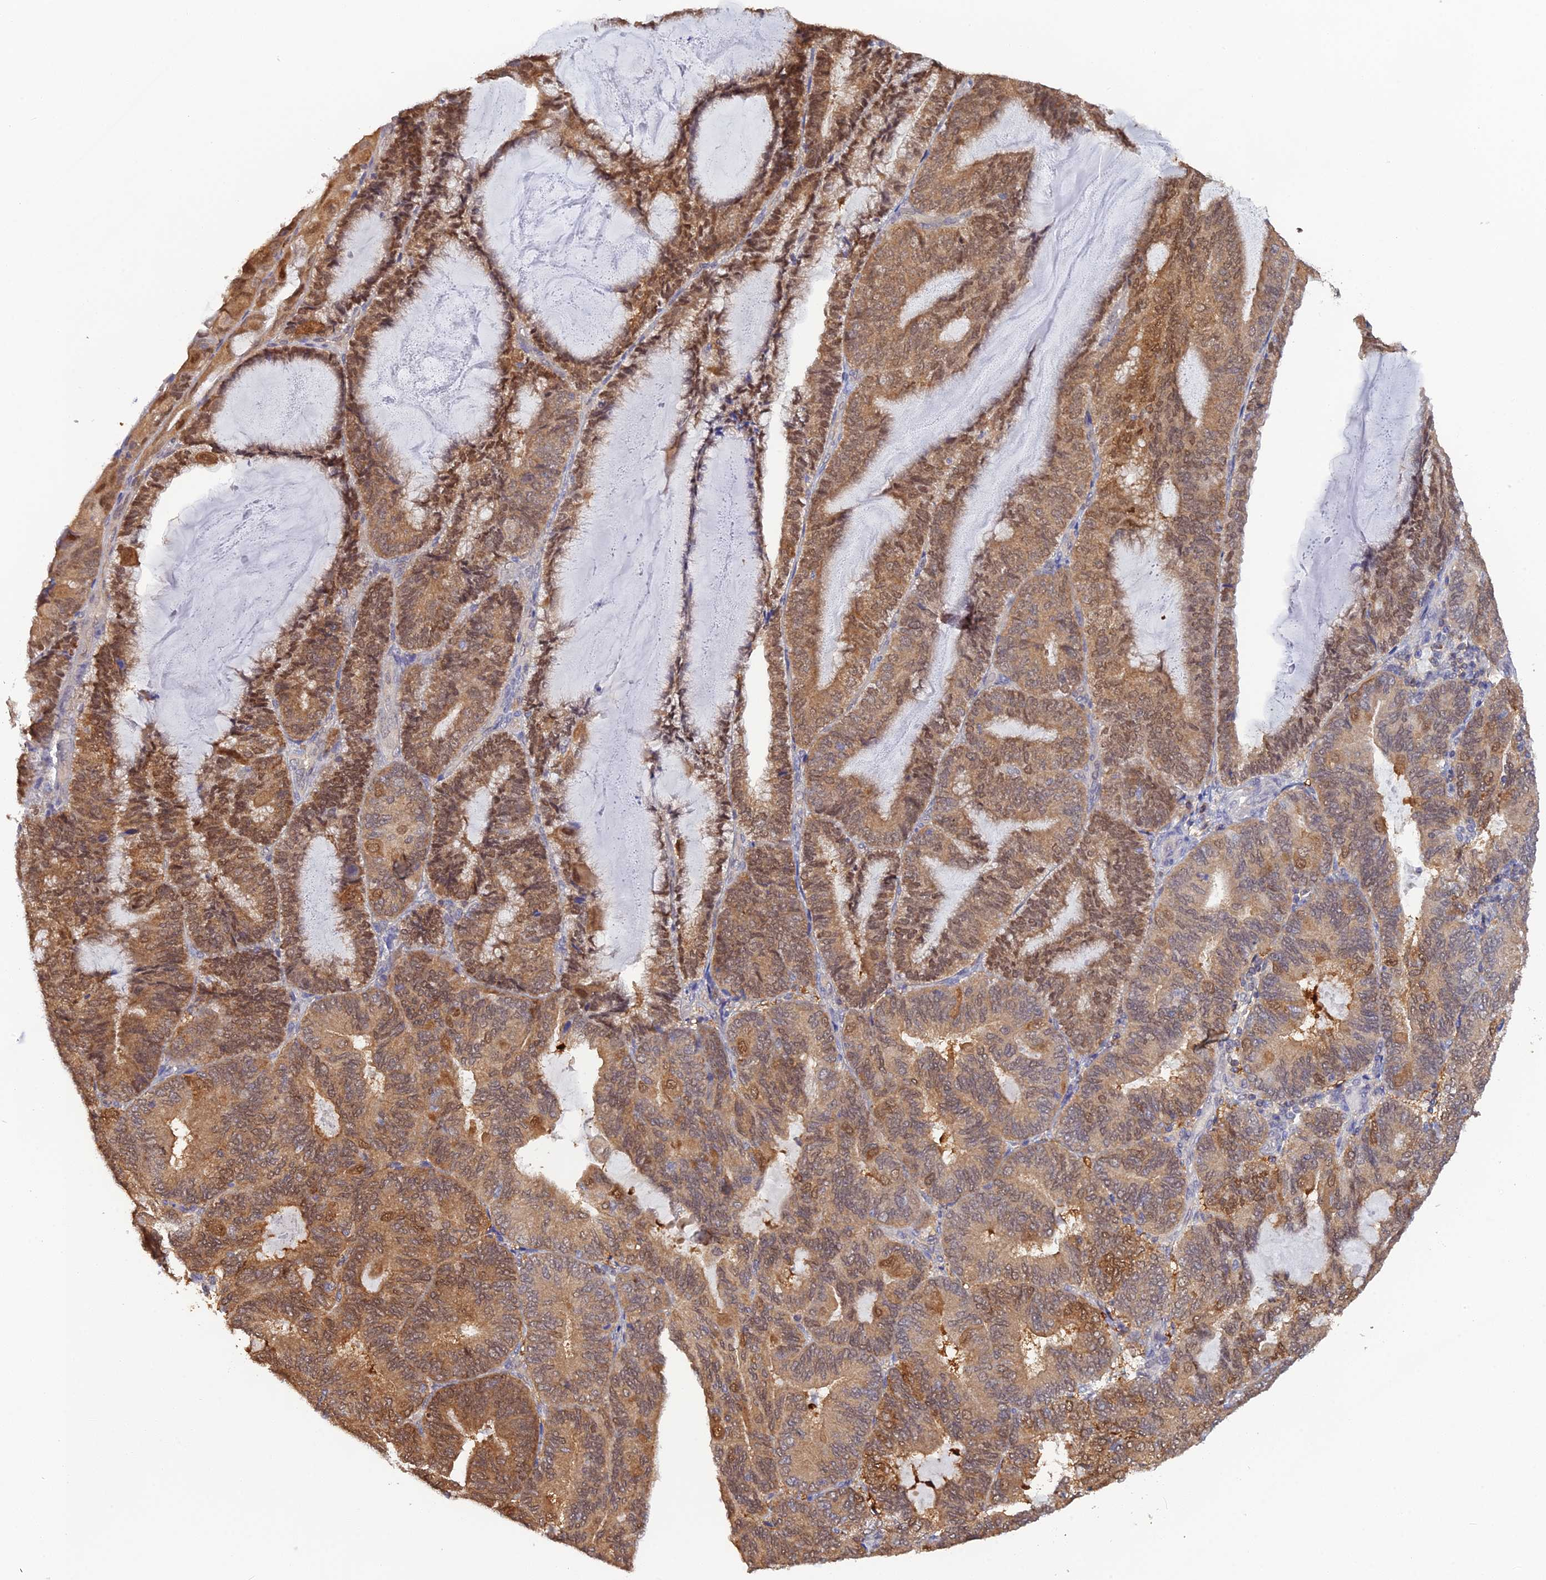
{"staining": {"intensity": "moderate", "quantity": ">75%", "location": "cytoplasmic/membranous,nuclear"}, "tissue": "endometrial cancer", "cell_type": "Tumor cells", "image_type": "cancer", "snomed": [{"axis": "morphology", "description": "Adenocarcinoma, NOS"}, {"axis": "topography", "description": "Endometrium"}], "caption": "This photomicrograph exhibits IHC staining of human endometrial adenocarcinoma, with medium moderate cytoplasmic/membranous and nuclear staining in approximately >75% of tumor cells.", "gene": "HINT1", "patient": {"sex": "female", "age": 81}}